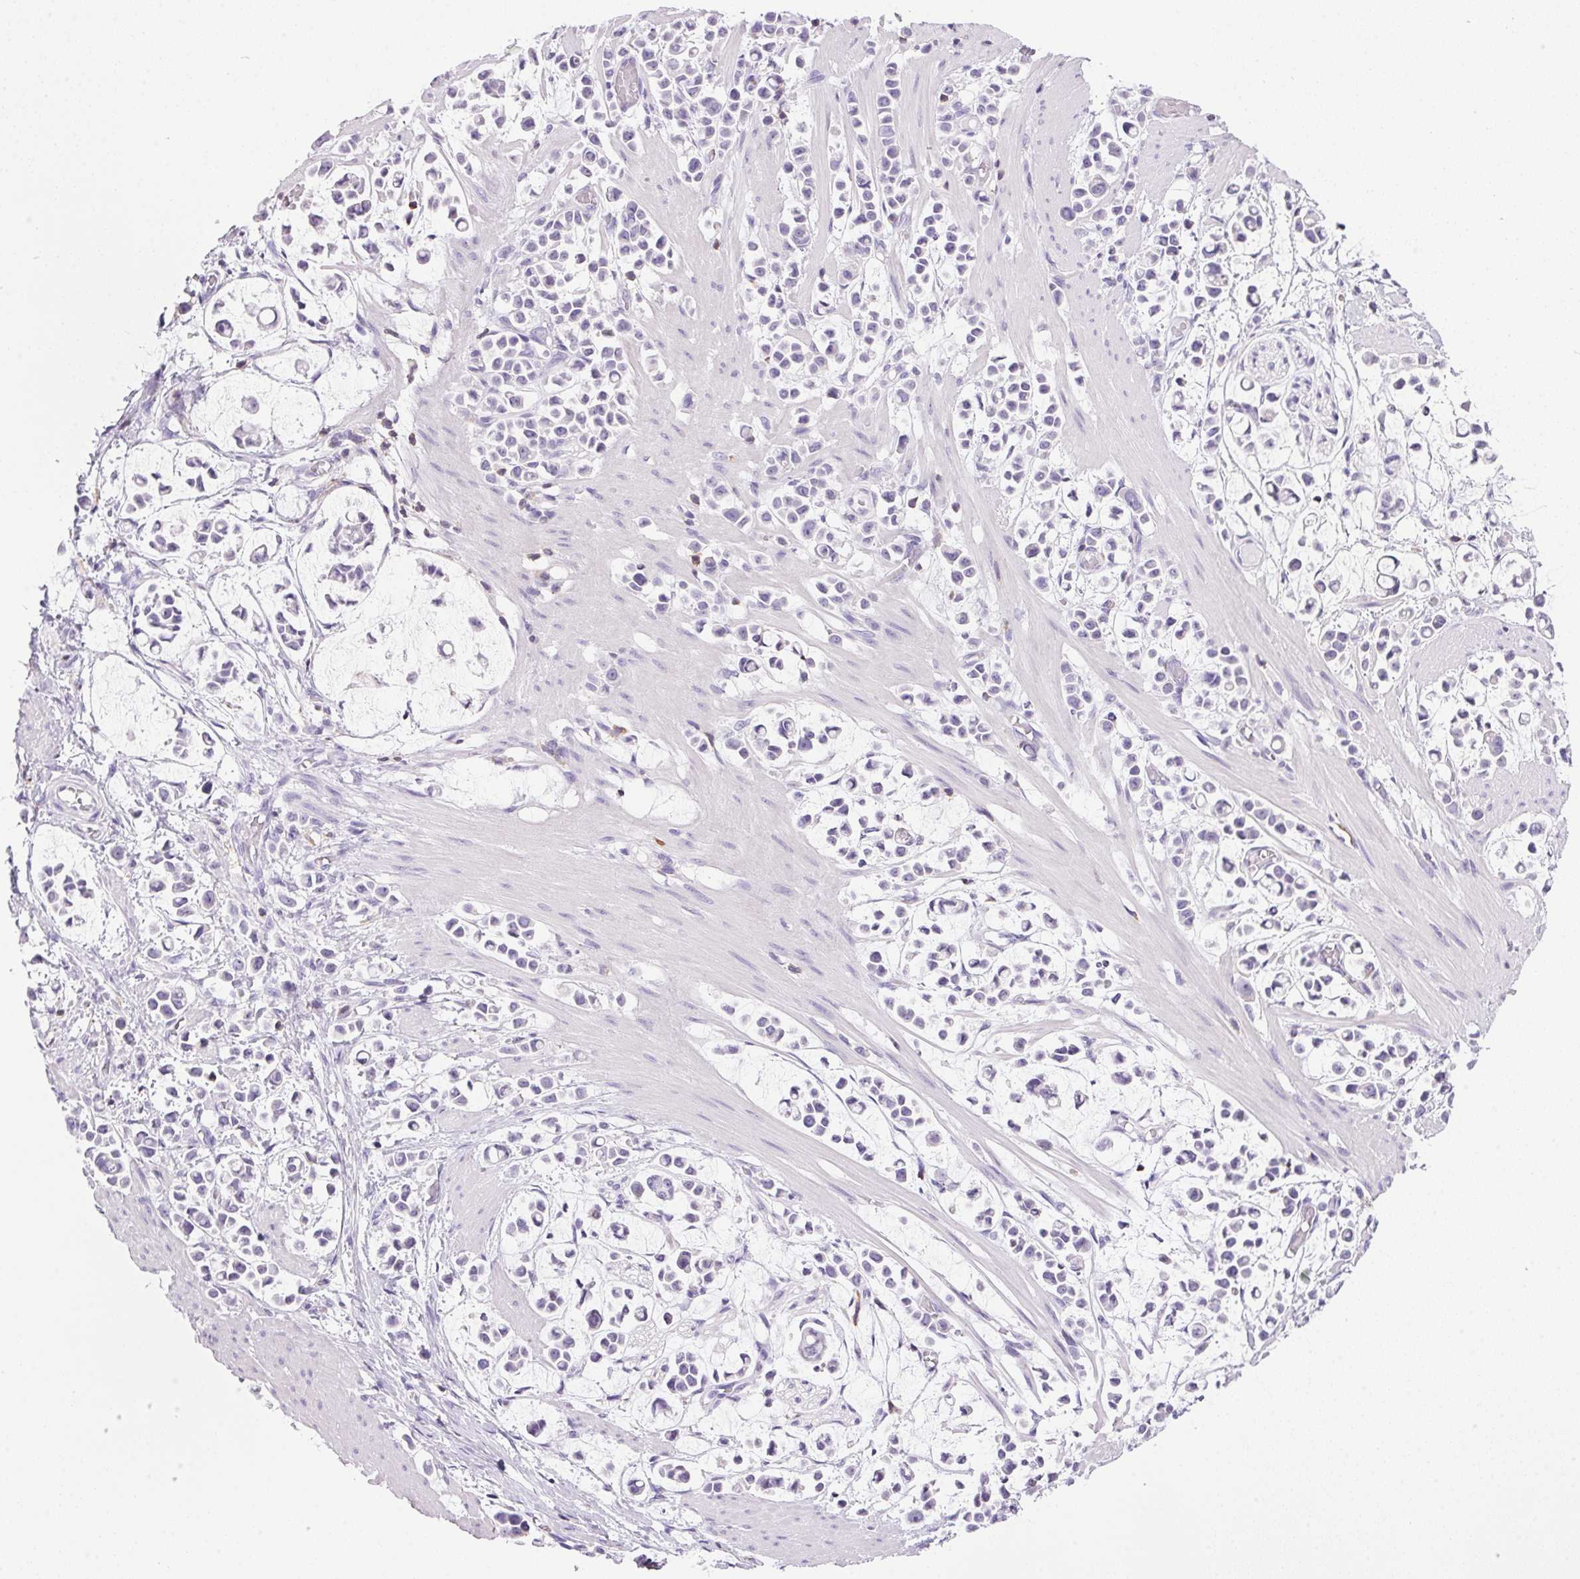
{"staining": {"intensity": "negative", "quantity": "none", "location": "none"}, "tissue": "stomach cancer", "cell_type": "Tumor cells", "image_type": "cancer", "snomed": [{"axis": "morphology", "description": "Adenocarcinoma, NOS"}, {"axis": "topography", "description": "Stomach"}], "caption": "A high-resolution image shows immunohistochemistry (IHC) staining of stomach cancer, which reveals no significant staining in tumor cells.", "gene": "S100A2", "patient": {"sex": "male", "age": 82}}